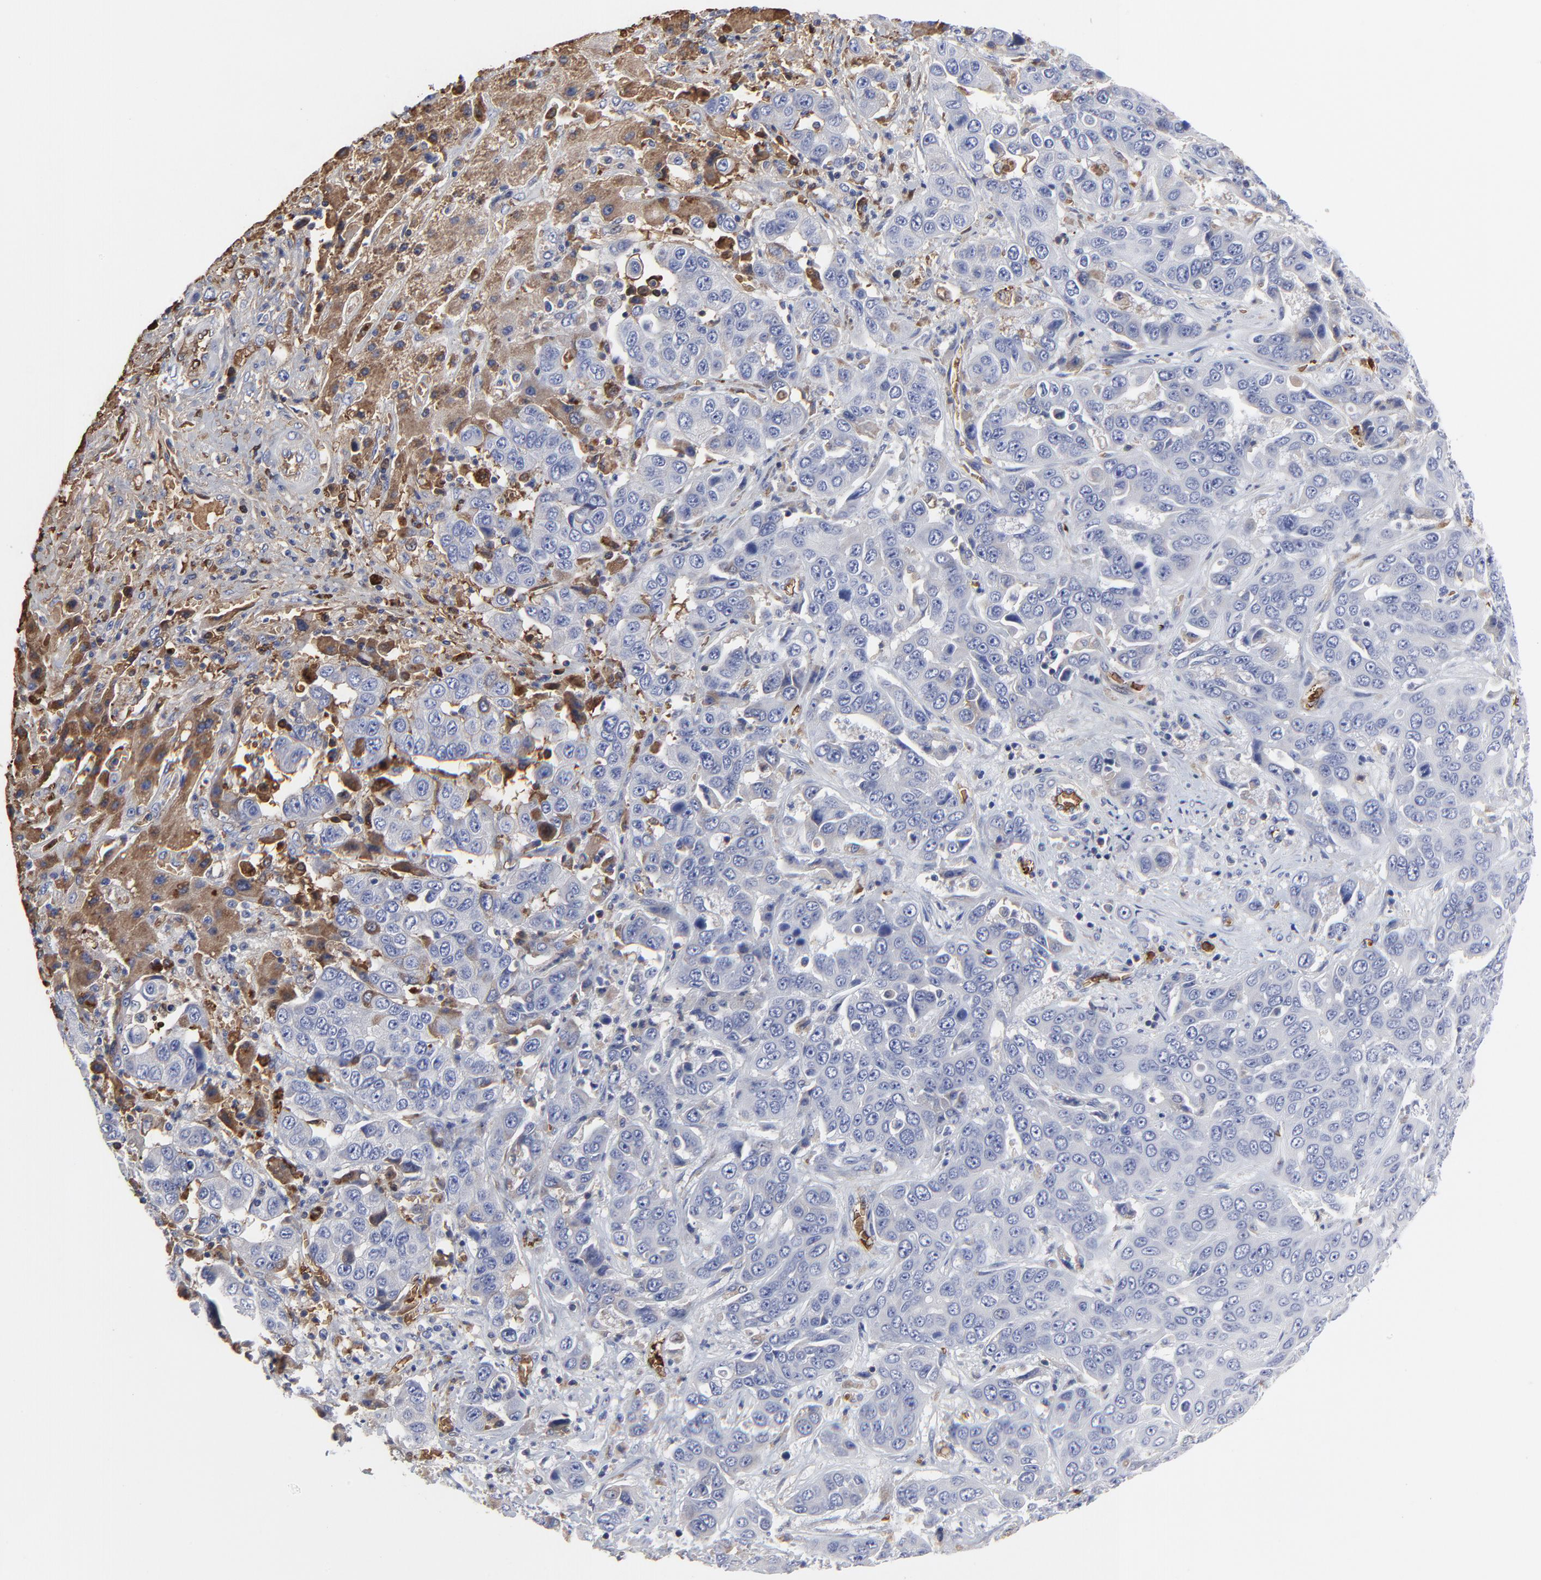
{"staining": {"intensity": "moderate", "quantity": "<25%", "location": "cytoplasmic/membranous"}, "tissue": "liver cancer", "cell_type": "Tumor cells", "image_type": "cancer", "snomed": [{"axis": "morphology", "description": "Cholangiocarcinoma"}, {"axis": "topography", "description": "Liver"}], "caption": "A histopathology image of human liver cancer stained for a protein reveals moderate cytoplasmic/membranous brown staining in tumor cells. (DAB (3,3'-diaminobenzidine) IHC, brown staining for protein, blue staining for nuclei).", "gene": "PAG1", "patient": {"sex": "female", "age": 52}}